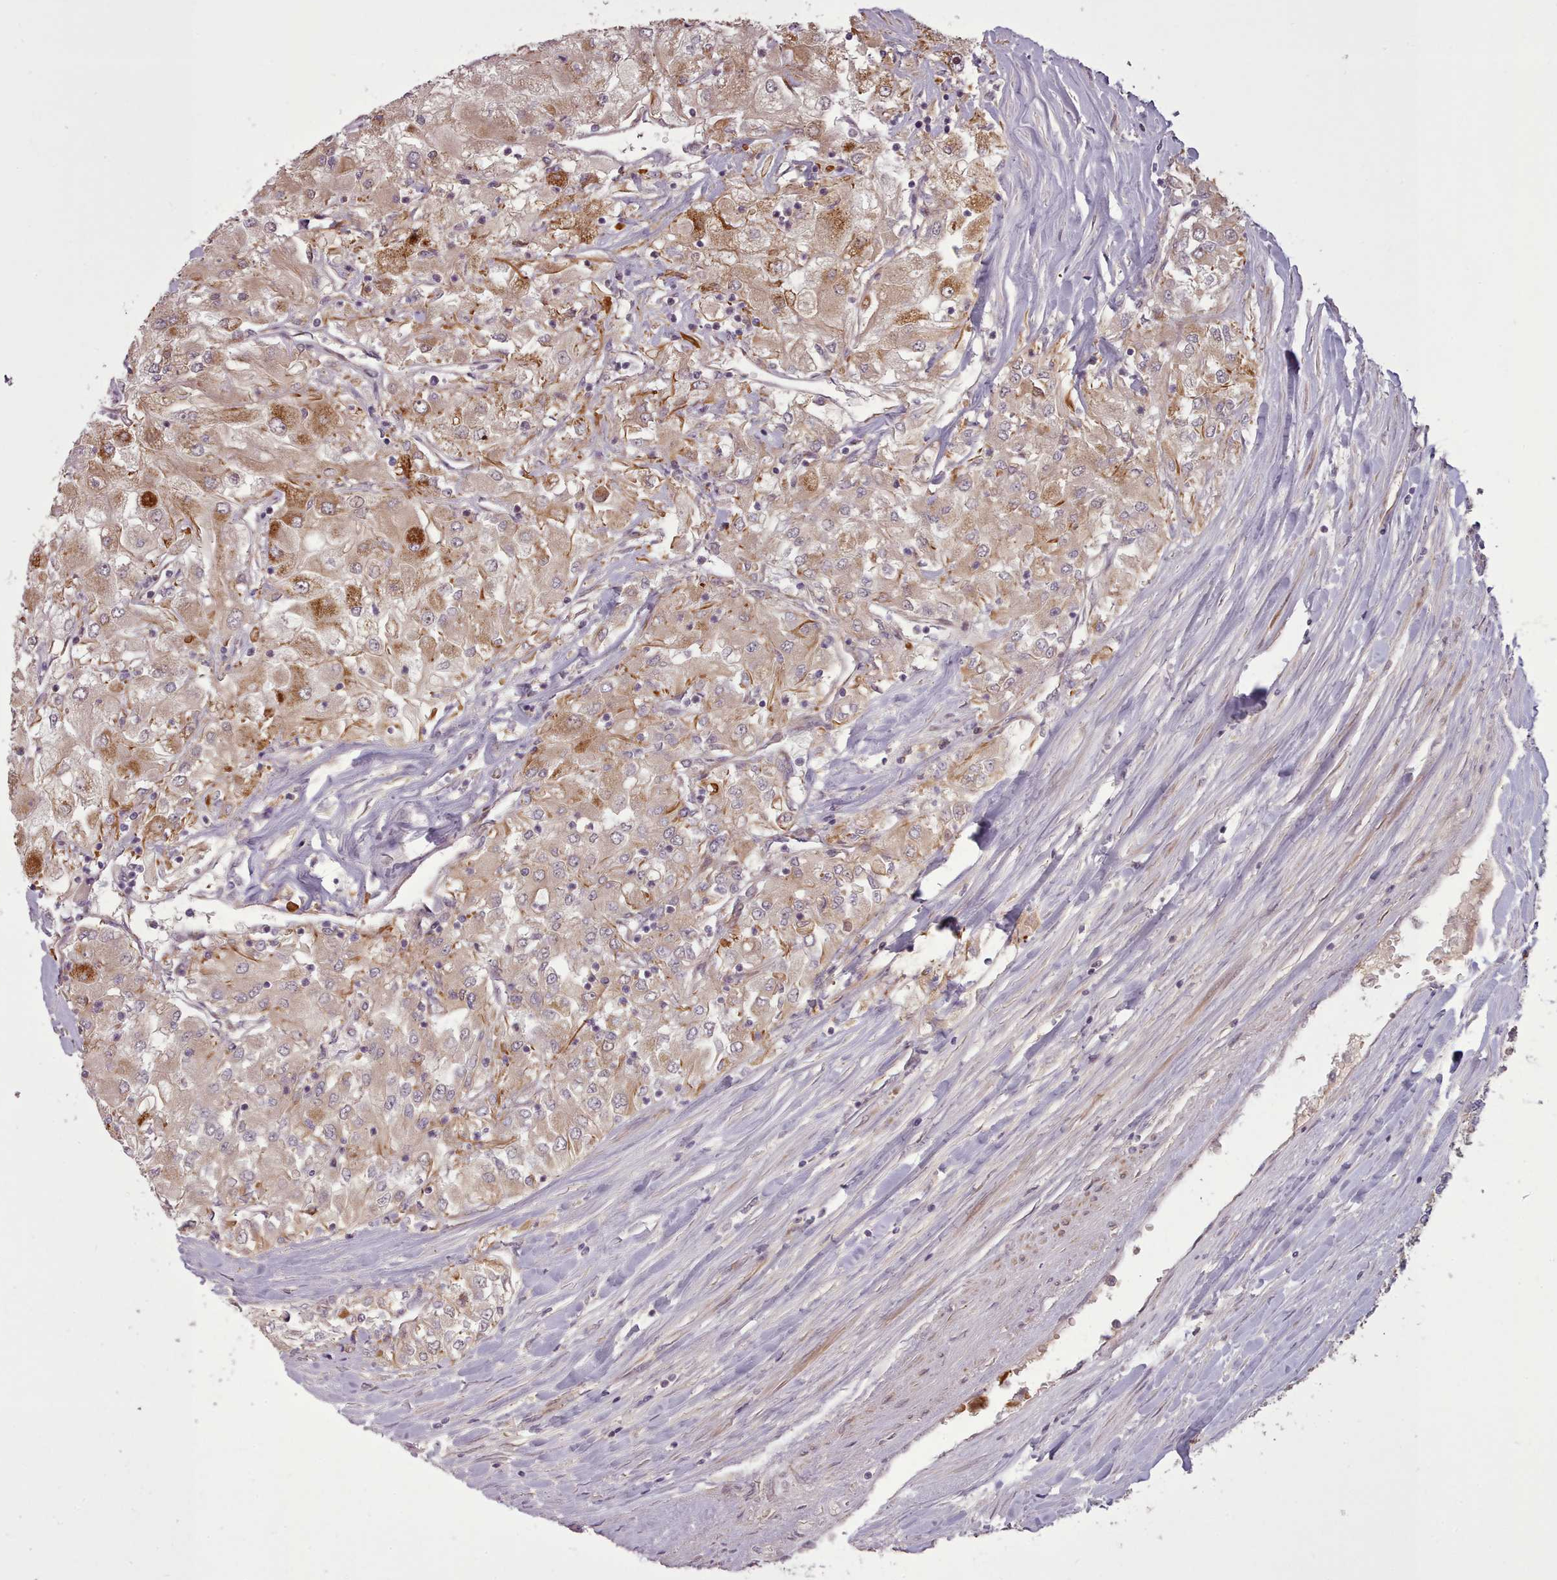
{"staining": {"intensity": "moderate", "quantity": "25%-75%", "location": "cytoplasmic/membranous"}, "tissue": "renal cancer", "cell_type": "Tumor cells", "image_type": "cancer", "snomed": [{"axis": "morphology", "description": "Adenocarcinoma, NOS"}, {"axis": "topography", "description": "Kidney"}], "caption": "Human renal adenocarcinoma stained with a protein marker exhibits moderate staining in tumor cells.", "gene": "GBGT1", "patient": {"sex": "male", "age": 80}}